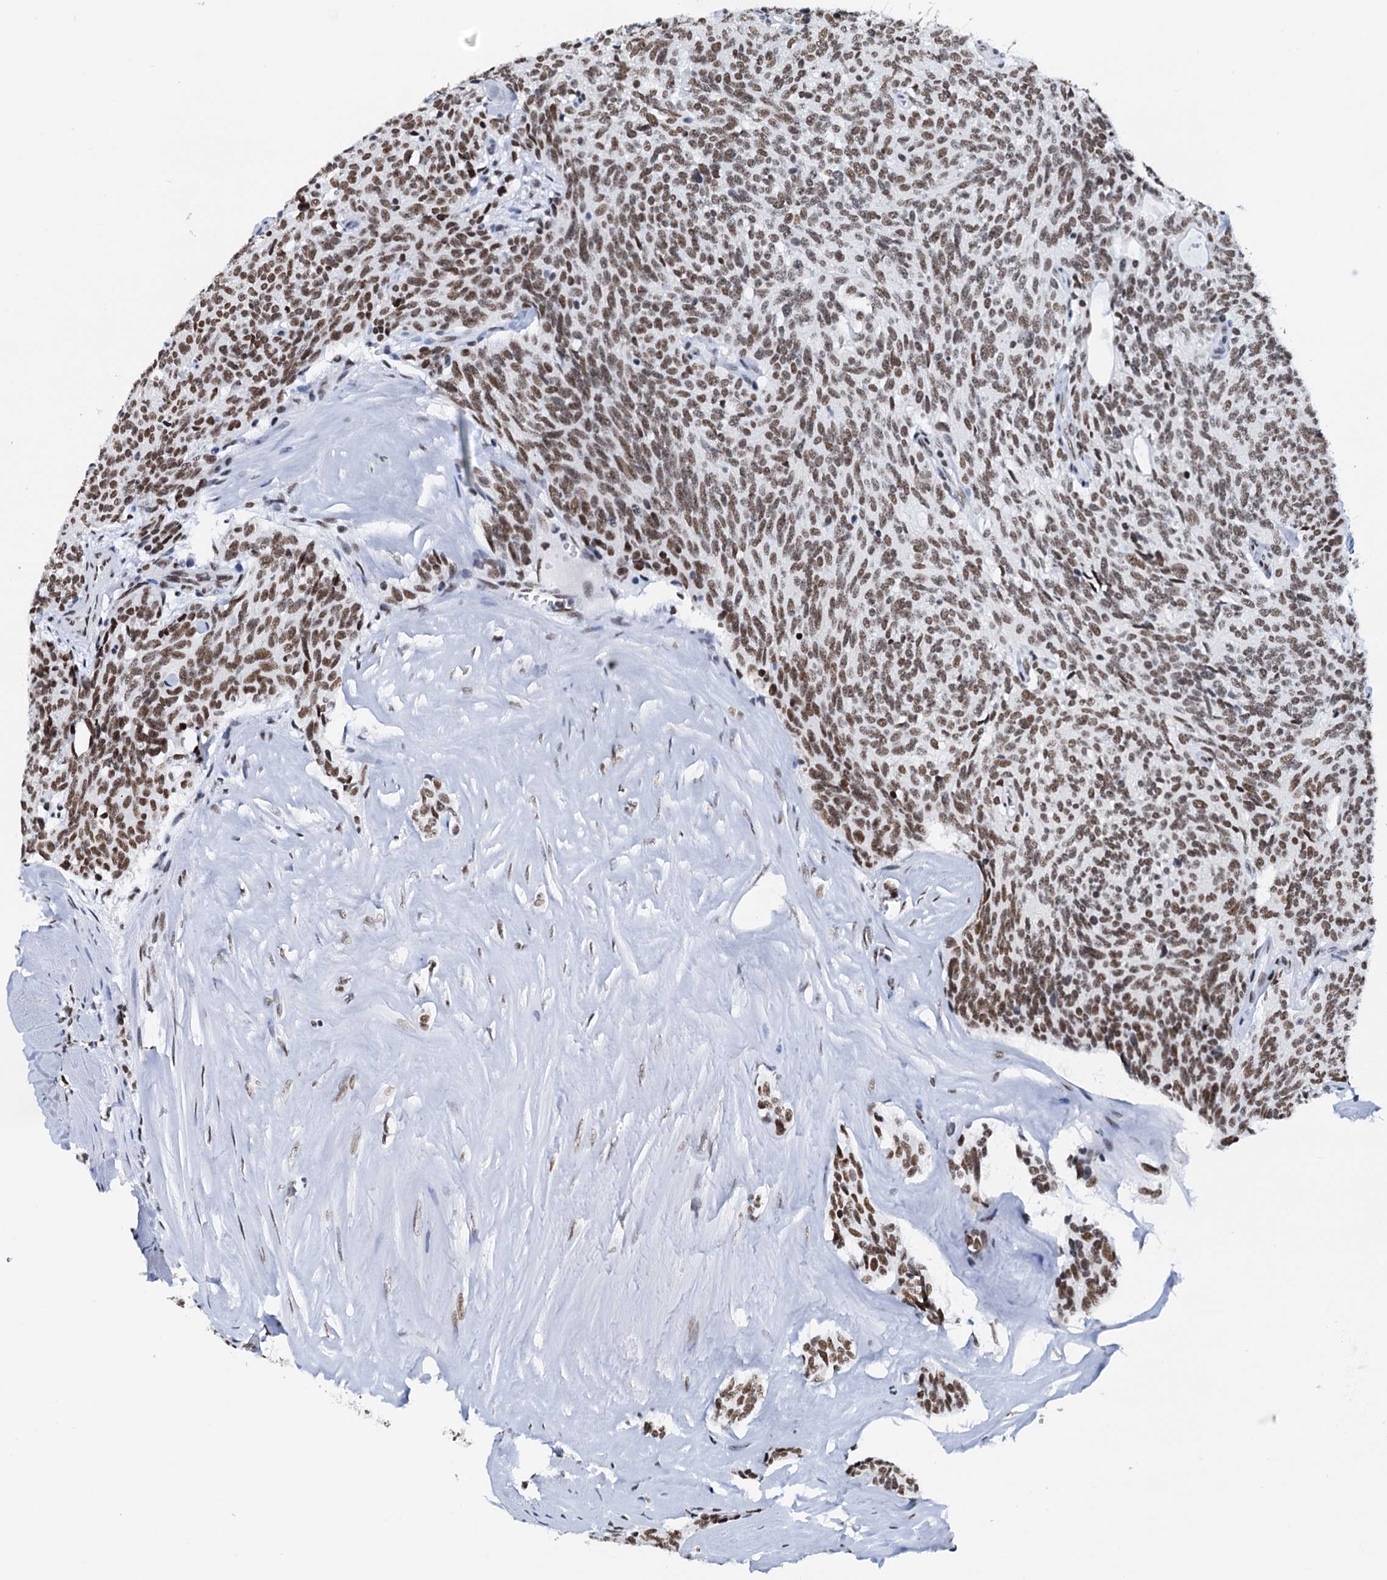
{"staining": {"intensity": "moderate", "quantity": ">75%", "location": "nuclear"}, "tissue": "carcinoid", "cell_type": "Tumor cells", "image_type": "cancer", "snomed": [{"axis": "morphology", "description": "Carcinoid, malignant, NOS"}, {"axis": "topography", "description": "Lung"}], "caption": "This micrograph reveals immunohistochemistry (IHC) staining of human carcinoid, with medium moderate nuclear staining in approximately >75% of tumor cells.", "gene": "SLTM", "patient": {"sex": "female", "age": 46}}